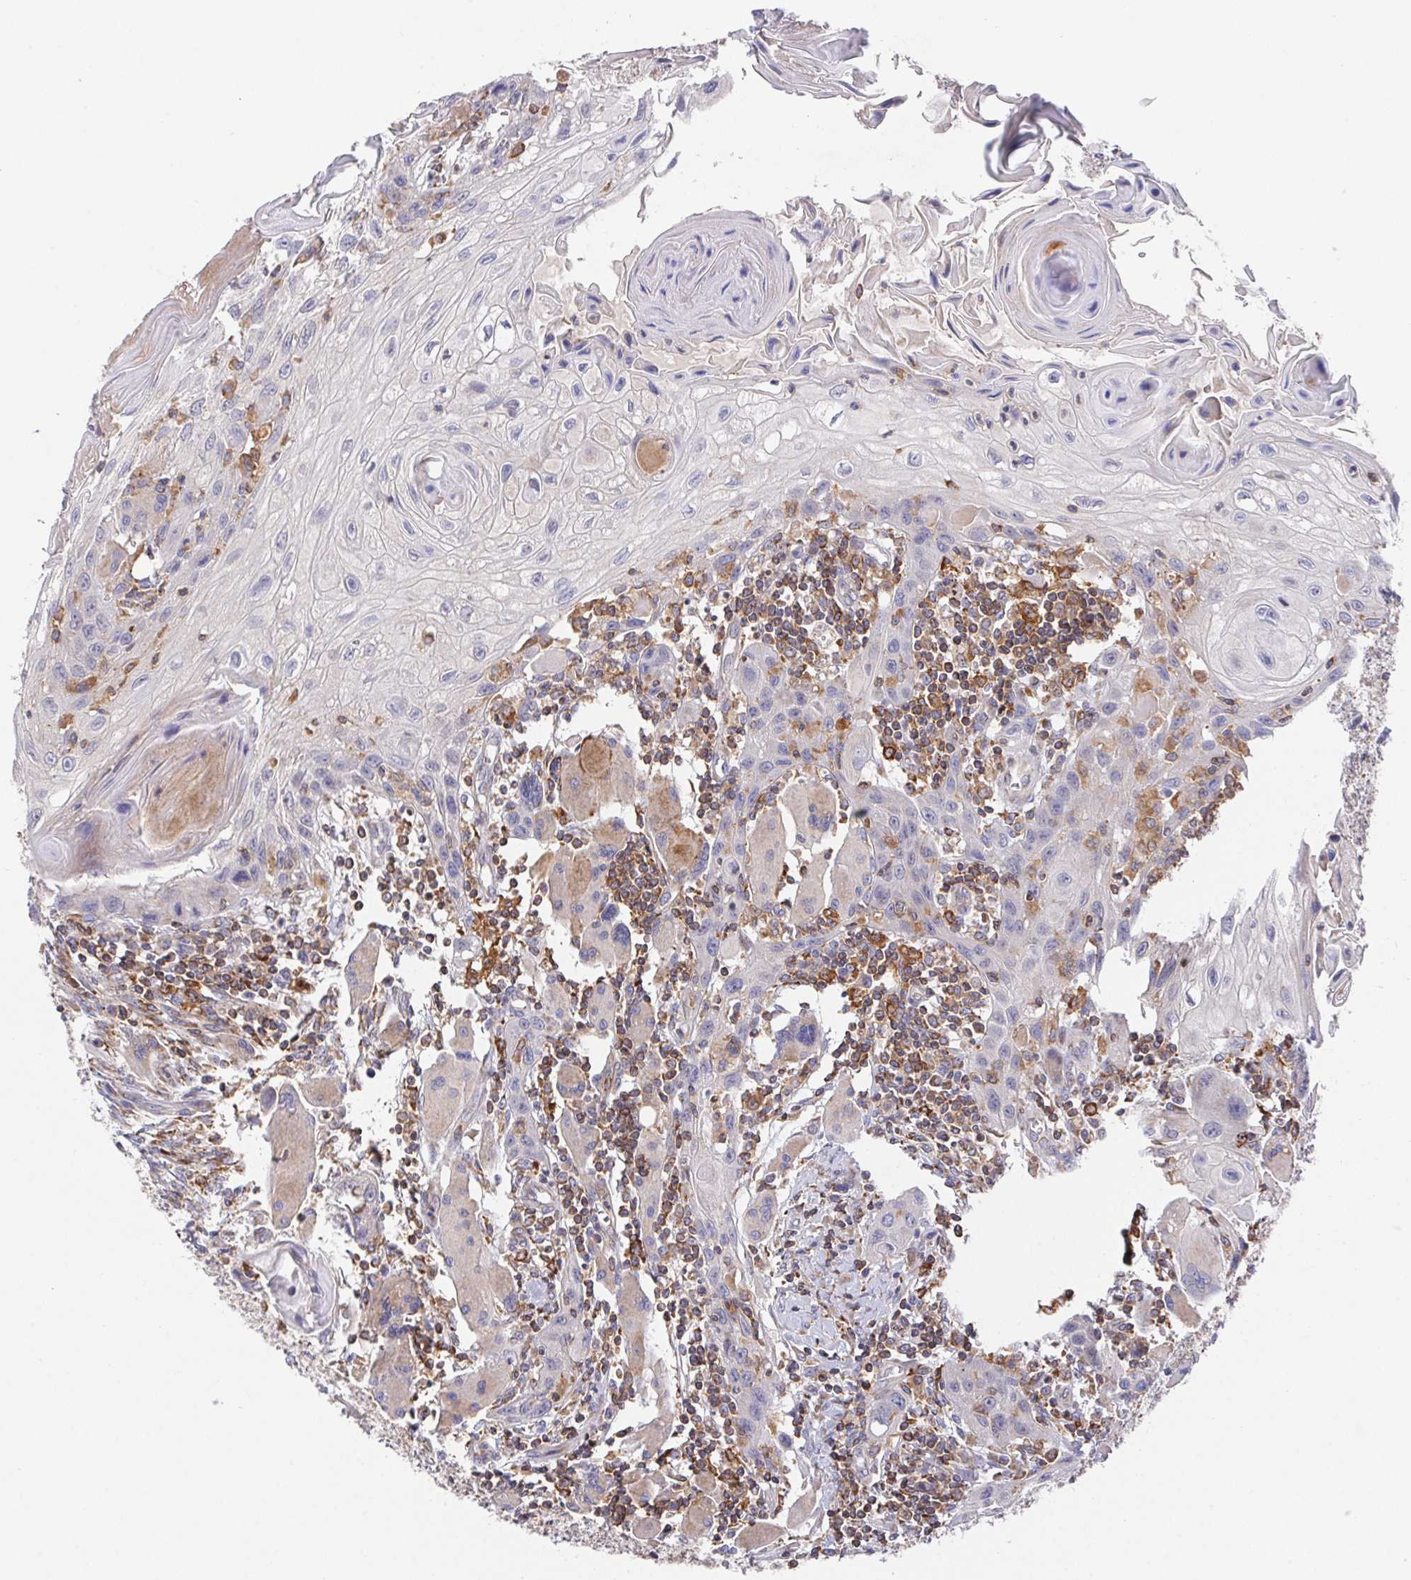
{"staining": {"intensity": "negative", "quantity": "none", "location": "none"}, "tissue": "head and neck cancer", "cell_type": "Tumor cells", "image_type": "cancer", "snomed": [{"axis": "morphology", "description": "Squamous cell carcinoma, NOS"}, {"axis": "topography", "description": "Oral tissue"}, {"axis": "topography", "description": "Head-Neck"}], "caption": "High power microscopy image of an immunohistochemistry (IHC) image of head and neck cancer, revealing no significant positivity in tumor cells. Brightfield microscopy of immunohistochemistry stained with DAB (brown) and hematoxylin (blue), captured at high magnification.", "gene": "FAM241A", "patient": {"sex": "male", "age": 58}}